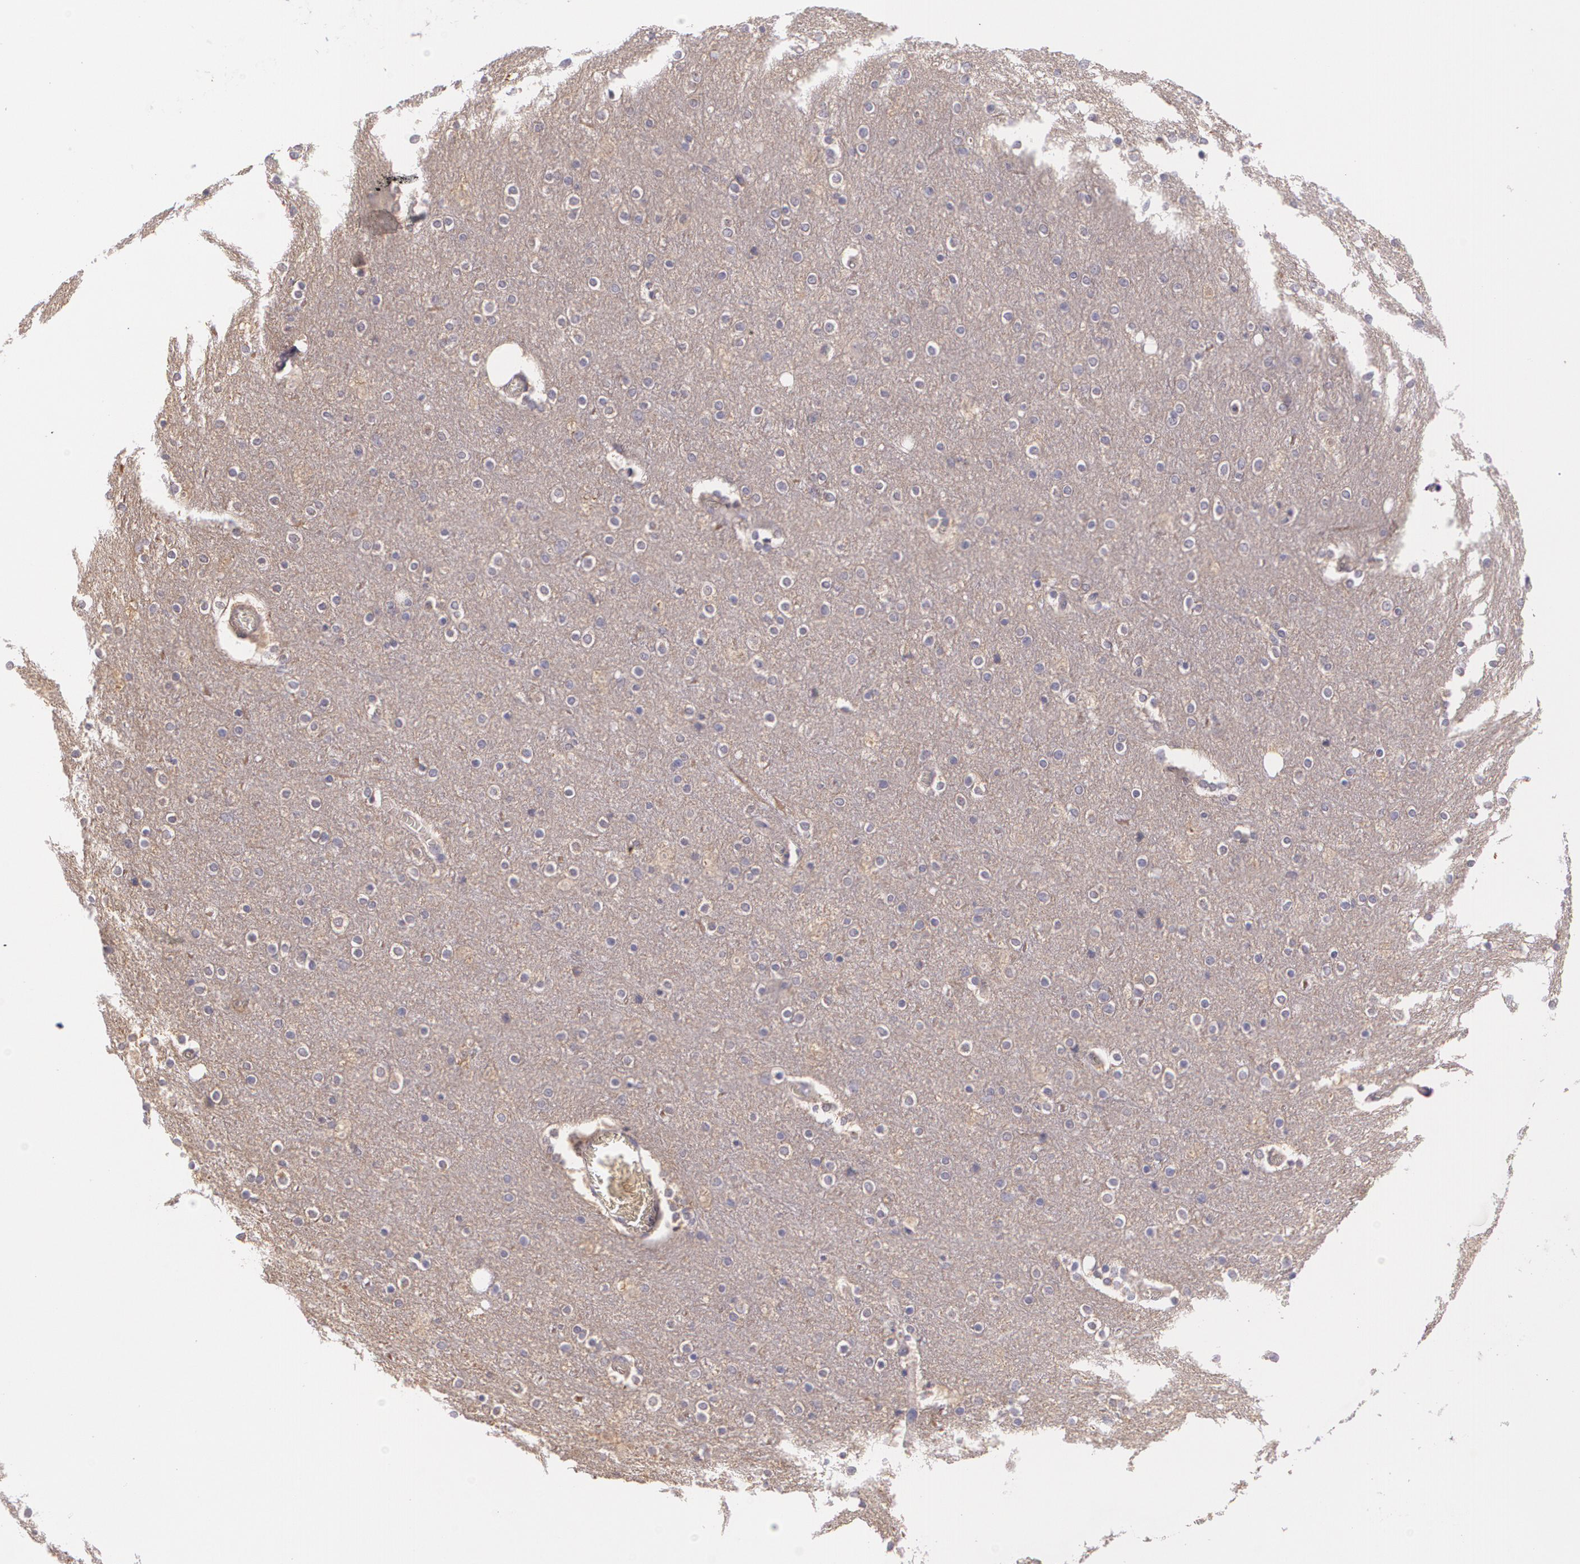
{"staining": {"intensity": "negative", "quantity": "none", "location": "none"}, "tissue": "cerebral cortex", "cell_type": "Endothelial cells", "image_type": "normal", "snomed": [{"axis": "morphology", "description": "Normal tissue, NOS"}, {"axis": "topography", "description": "Cerebral cortex"}], "caption": "Endothelial cells show no significant expression in unremarkable cerebral cortex. (DAB immunohistochemistry (IHC), high magnification).", "gene": "CCL17", "patient": {"sex": "female", "age": 54}}